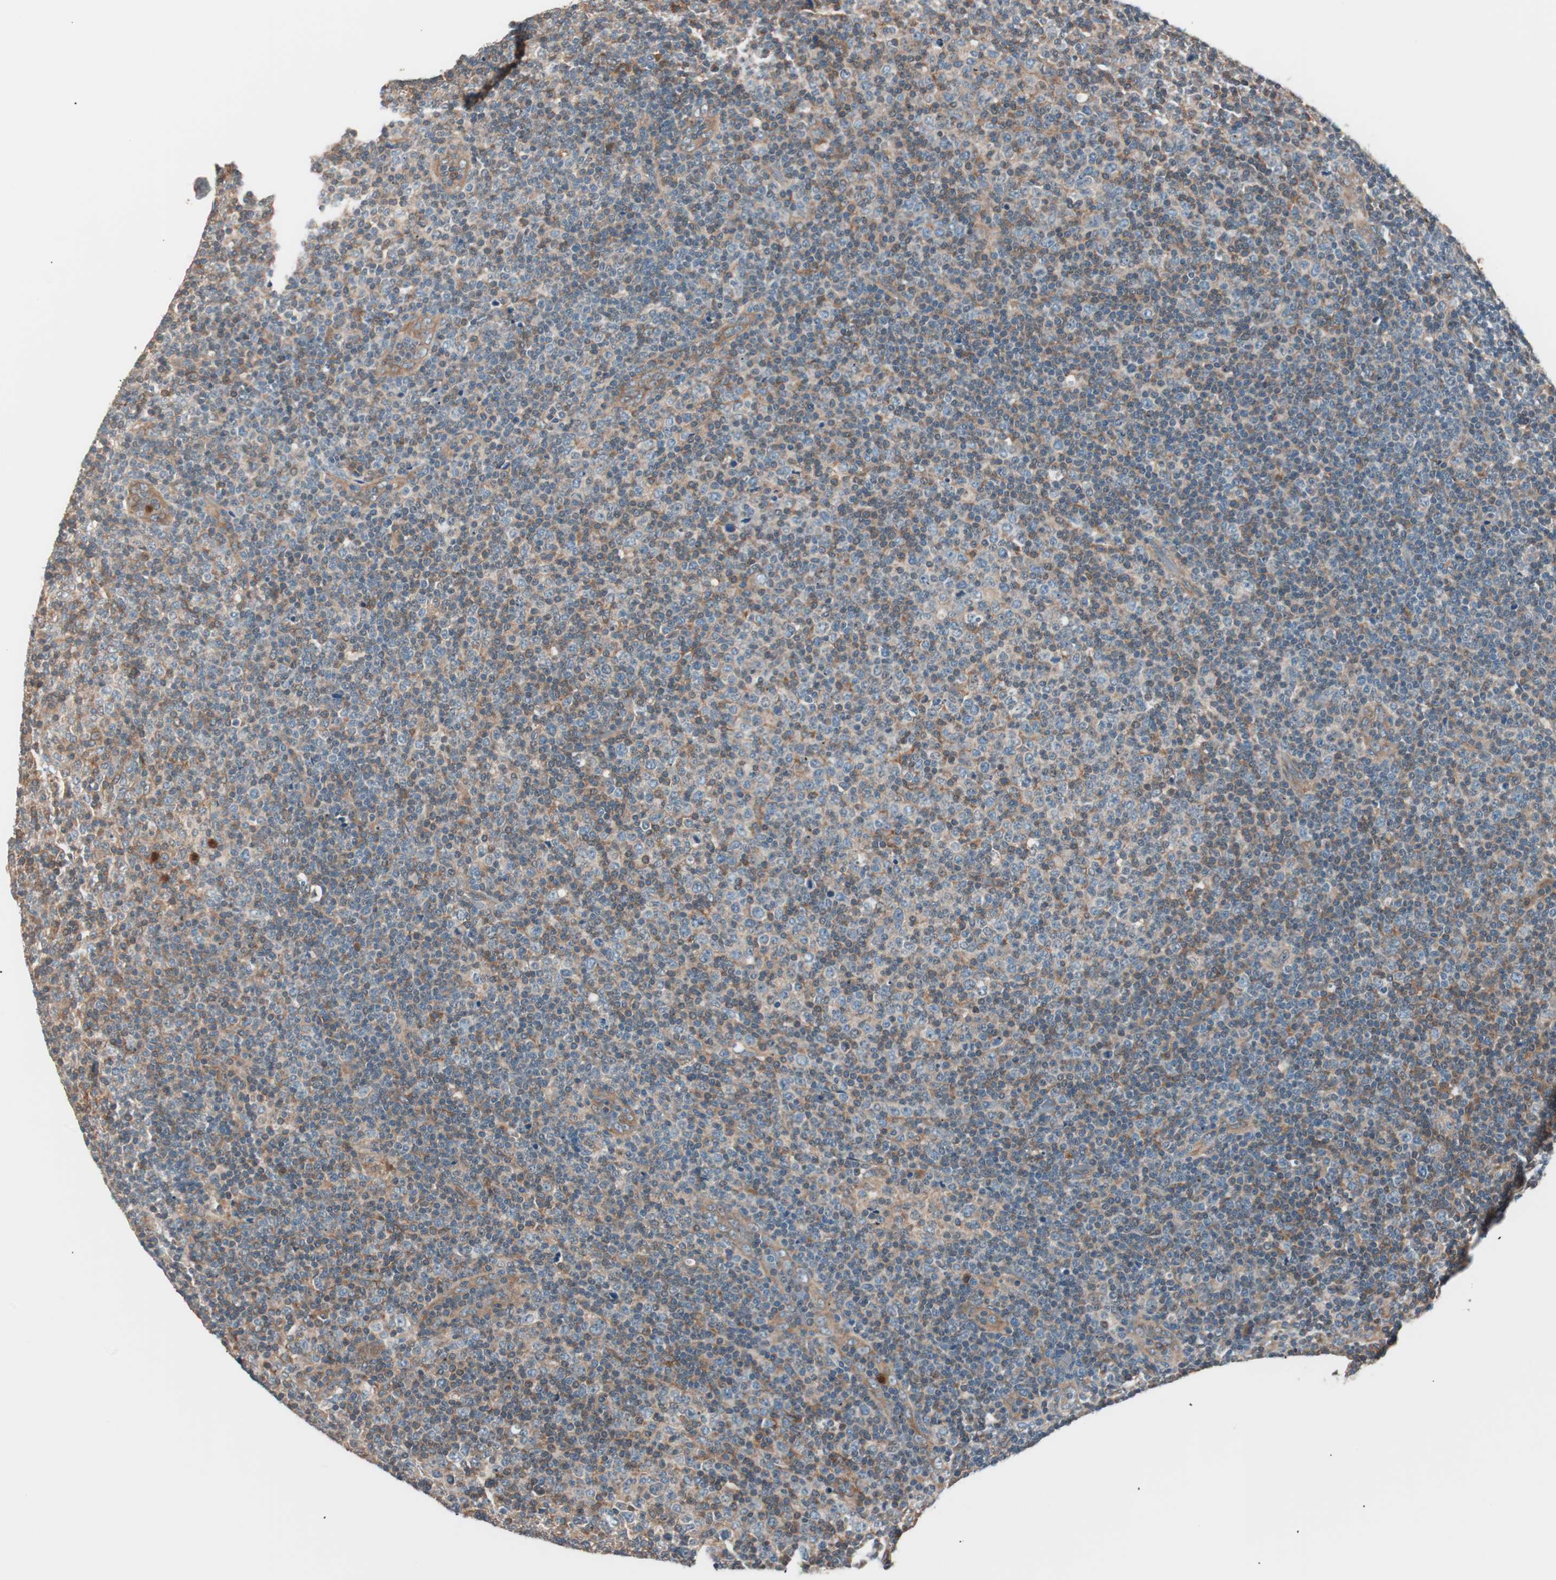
{"staining": {"intensity": "moderate", "quantity": ">75%", "location": "cytoplasmic/membranous"}, "tissue": "lymphoma", "cell_type": "Tumor cells", "image_type": "cancer", "snomed": [{"axis": "morphology", "description": "Malignant lymphoma, non-Hodgkin's type, Low grade"}, {"axis": "topography", "description": "Lymph node"}], "caption": "Human lymphoma stained with a brown dye reveals moderate cytoplasmic/membranous positive staining in approximately >75% of tumor cells.", "gene": "TSG101", "patient": {"sex": "male", "age": 70}}